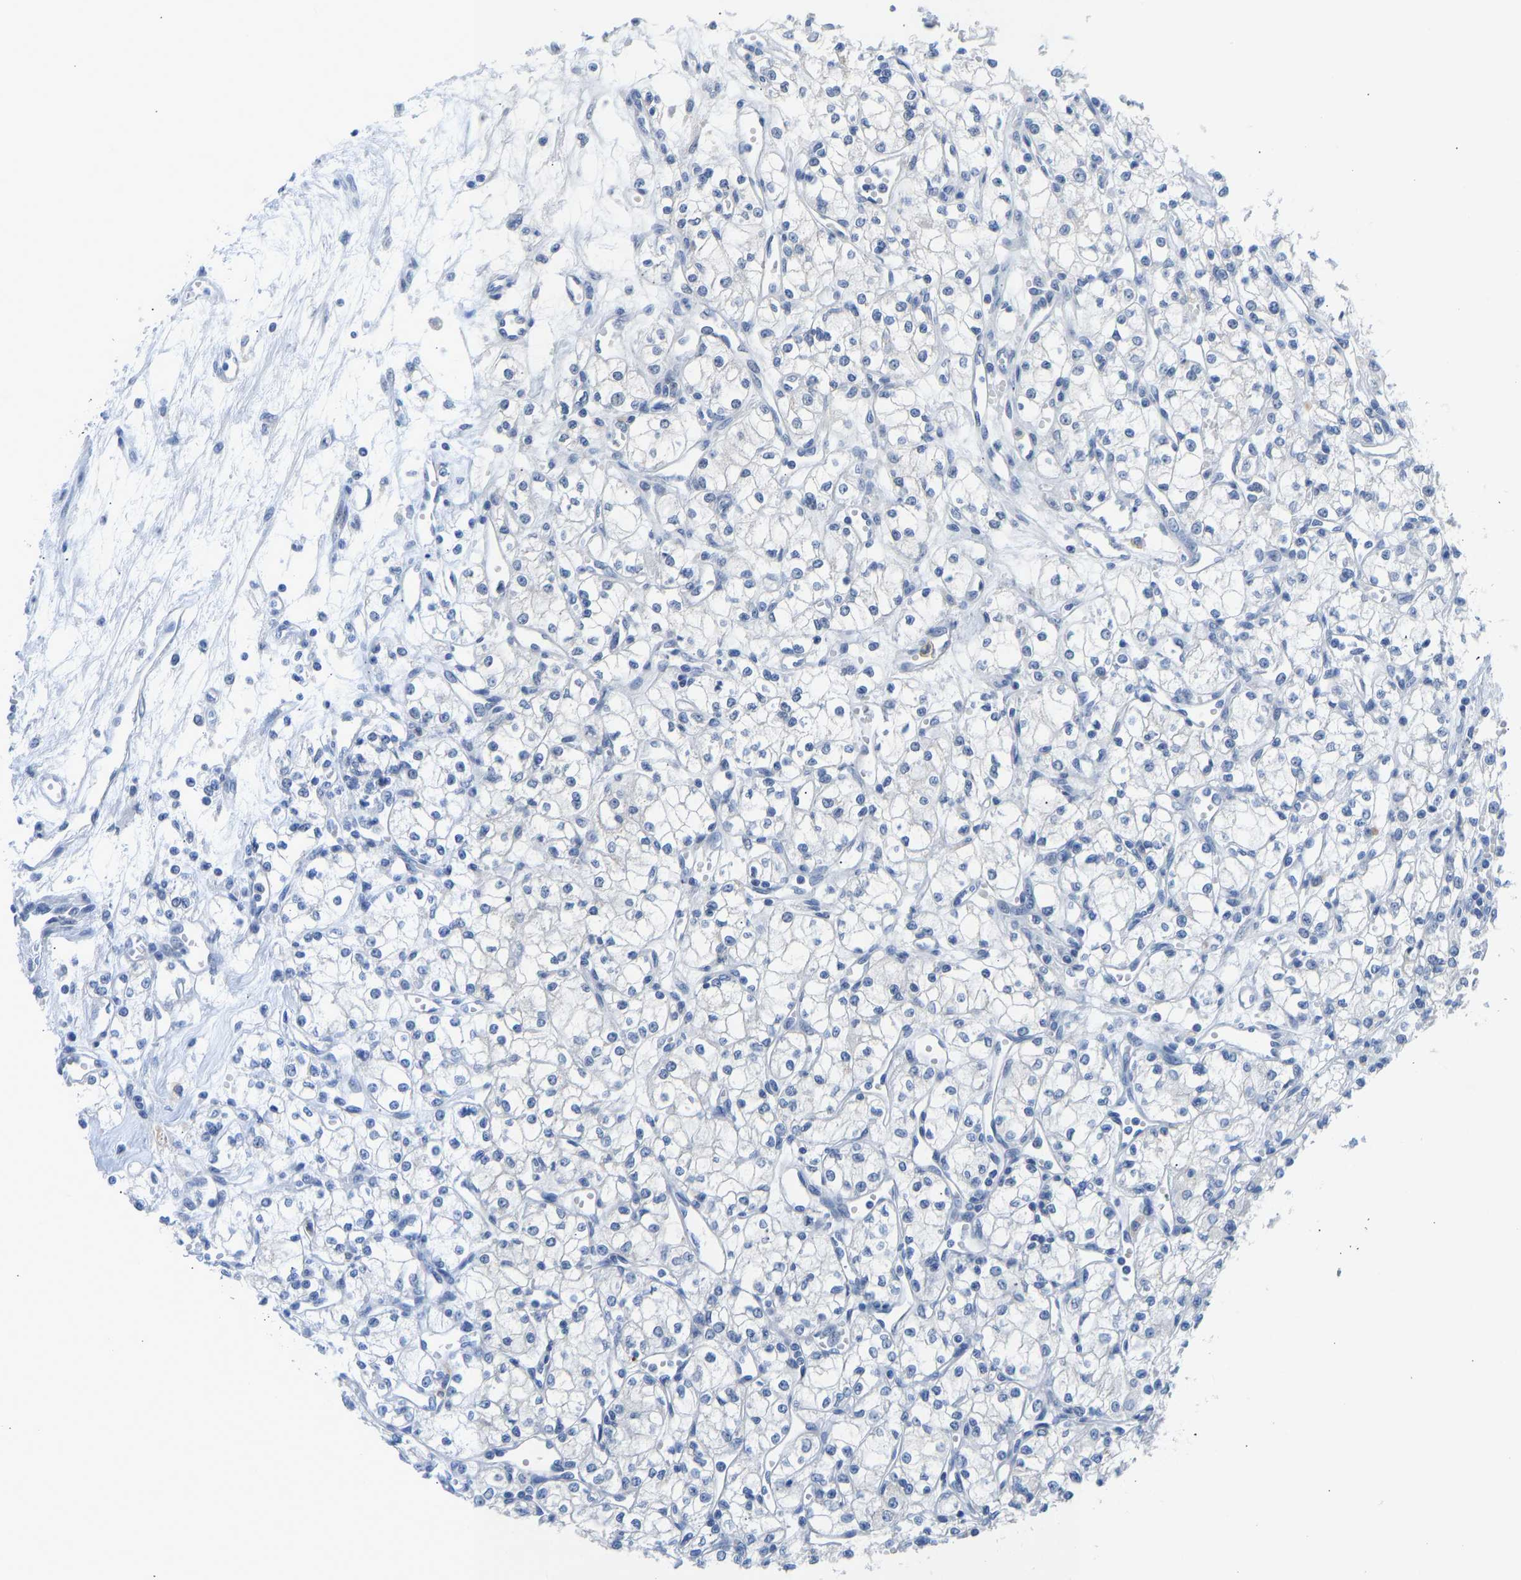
{"staining": {"intensity": "negative", "quantity": "none", "location": "none"}, "tissue": "renal cancer", "cell_type": "Tumor cells", "image_type": "cancer", "snomed": [{"axis": "morphology", "description": "Adenocarcinoma, NOS"}, {"axis": "topography", "description": "Kidney"}], "caption": "Tumor cells are negative for protein expression in human renal cancer.", "gene": "TXNDC2", "patient": {"sex": "male", "age": 59}}